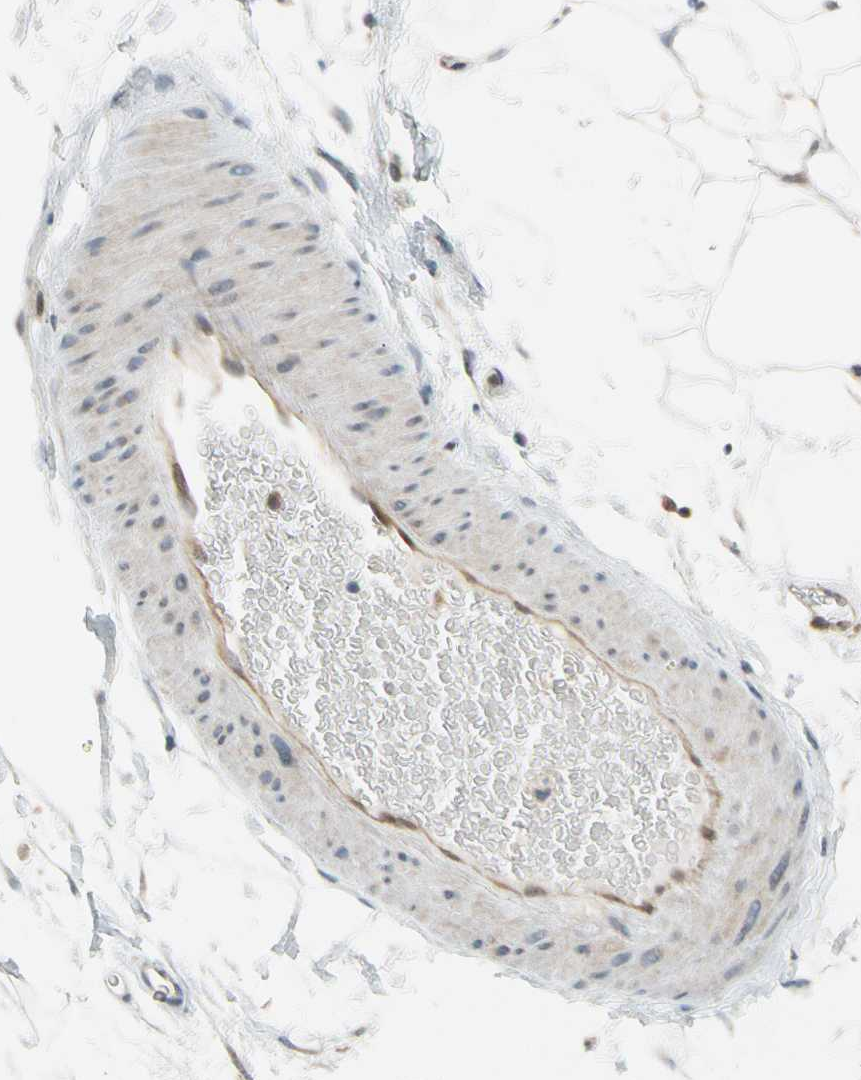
{"staining": {"intensity": "negative", "quantity": "none", "location": "none"}, "tissue": "adipose tissue", "cell_type": "Adipocytes", "image_type": "normal", "snomed": [{"axis": "morphology", "description": "Normal tissue, NOS"}, {"axis": "topography", "description": "Soft tissue"}], "caption": "The micrograph shows no significant staining in adipocytes of adipose tissue. The staining was performed using DAB (3,3'-diaminobenzidine) to visualize the protein expression in brown, while the nuclei were stained in blue with hematoxylin (Magnification: 20x).", "gene": "MAPK9", "patient": {"sex": "male", "age": 72}}